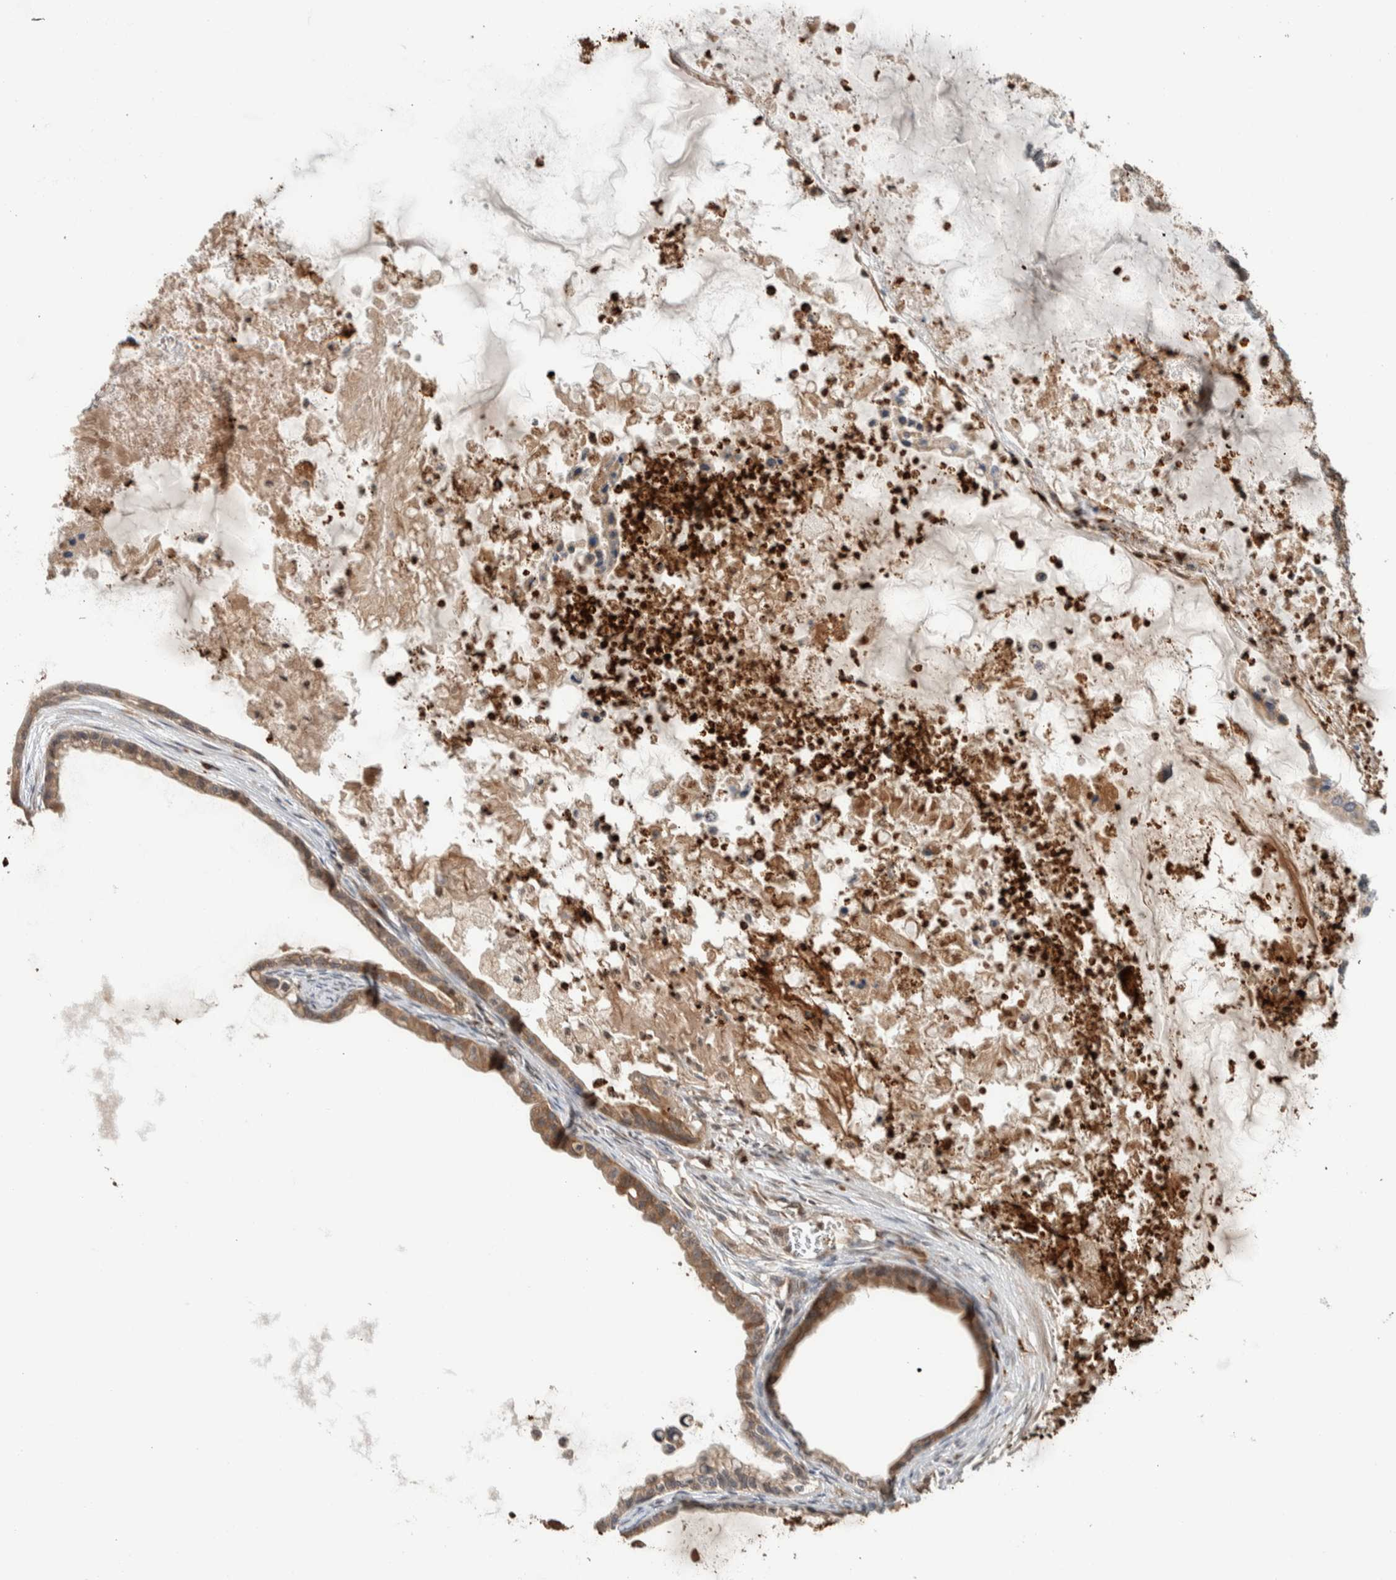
{"staining": {"intensity": "moderate", "quantity": ">75%", "location": "cytoplasmic/membranous"}, "tissue": "ovarian cancer", "cell_type": "Tumor cells", "image_type": "cancer", "snomed": [{"axis": "morphology", "description": "Cystadenocarcinoma, mucinous, NOS"}, {"axis": "topography", "description": "Ovary"}], "caption": "A histopathology image of human ovarian cancer stained for a protein exhibits moderate cytoplasmic/membranous brown staining in tumor cells. The protein is stained brown, and the nuclei are stained in blue (DAB (3,3'-diaminobenzidine) IHC with brightfield microscopy, high magnification).", "gene": "VPS53", "patient": {"sex": "female", "age": 80}}